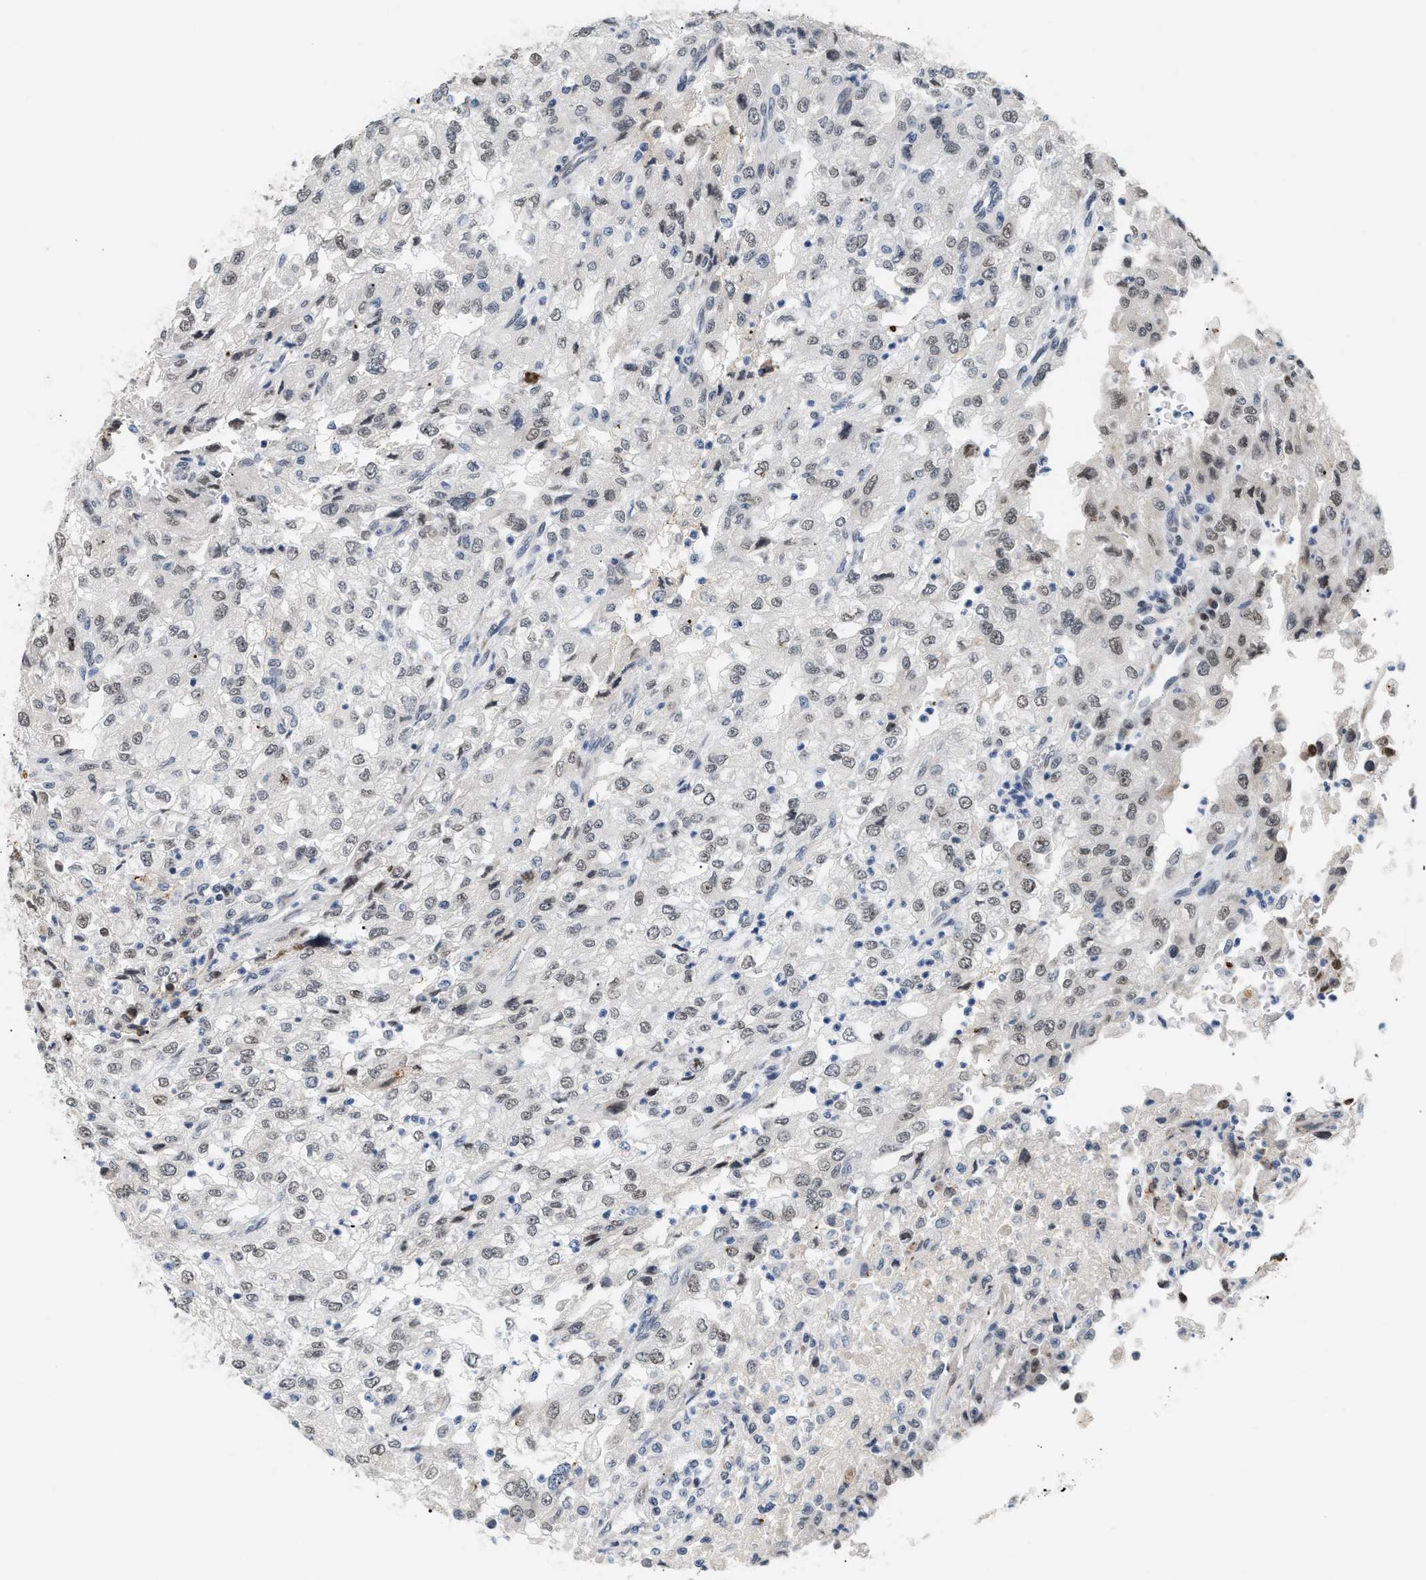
{"staining": {"intensity": "weak", "quantity": "25%-75%", "location": "nuclear"}, "tissue": "renal cancer", "cell_type": "Tumor cells", "image_type": "cancer", "snomed": [{"axis": "morphology", "description": "Adenocarcinoma, NOS"}, {"axis": "topography", "description": "Kidney"}], "caption": "A brown stain shows weak nuclear staining of a protein in human renal cancer tumor cells. (DAB IHC, brown staining for protein, blue staining for nuclei).", "gene": "THOC1", "patient": {"sex": "female", "age": 54}}